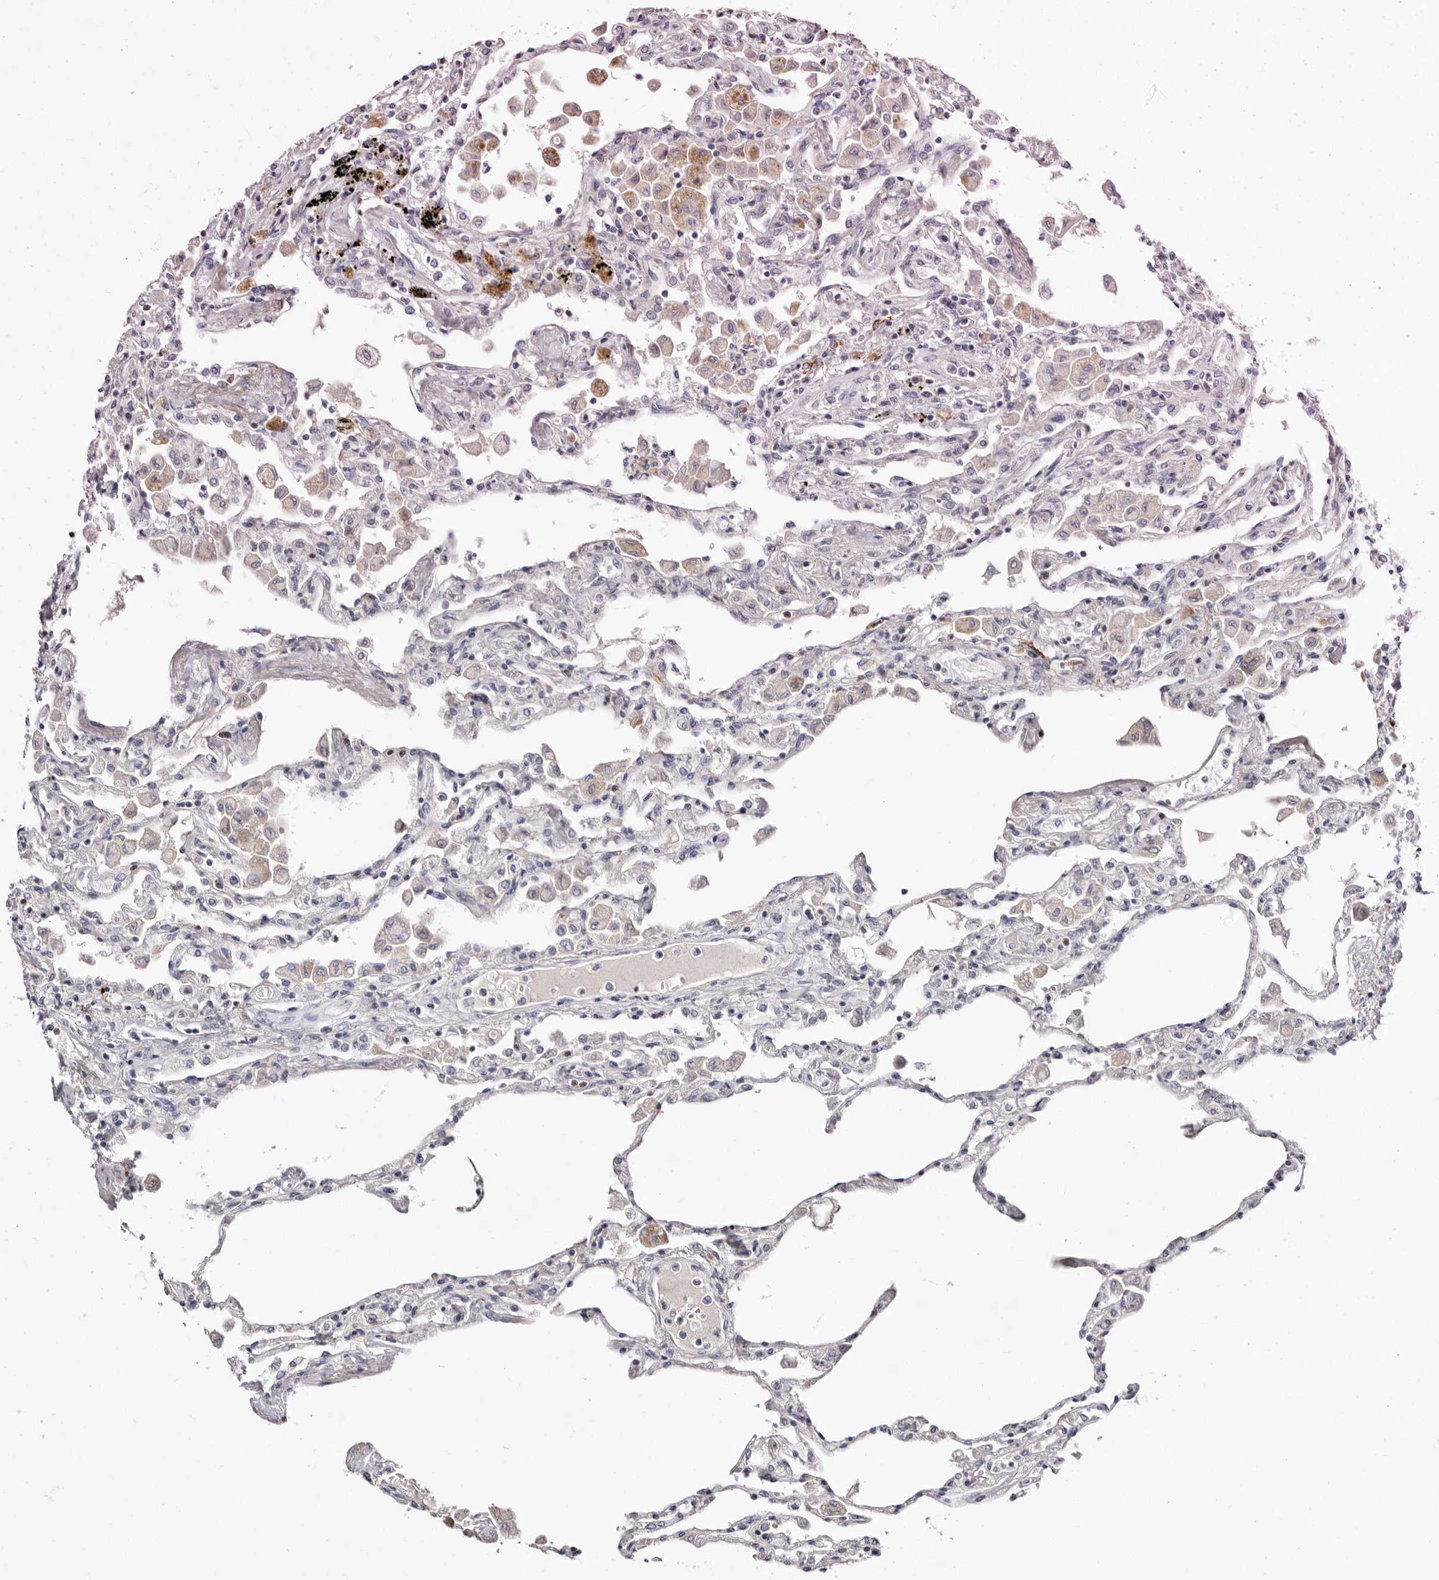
{"staining": {"intensity": "negative", "quantity": "none", "location": "none"}, "tissue": "lung", "cell_type": "Alveolar cells", "image_type": "normal", "snomed": [{"axis": "morphology", "description": "Normal tissue, NOS"}, {"axis": "topography", "description": "Bronchus"}, {"axis": "topography", "description": "Lung"}], "caption": "An immunohistochemistry image of unremarkable lung is shown. There is no staining in alveolar cells of lung. (DAB IHC with hematoxylin counter stain).", "gene": "S1PR5", "patient": {"sex": "female", "age": 49}}